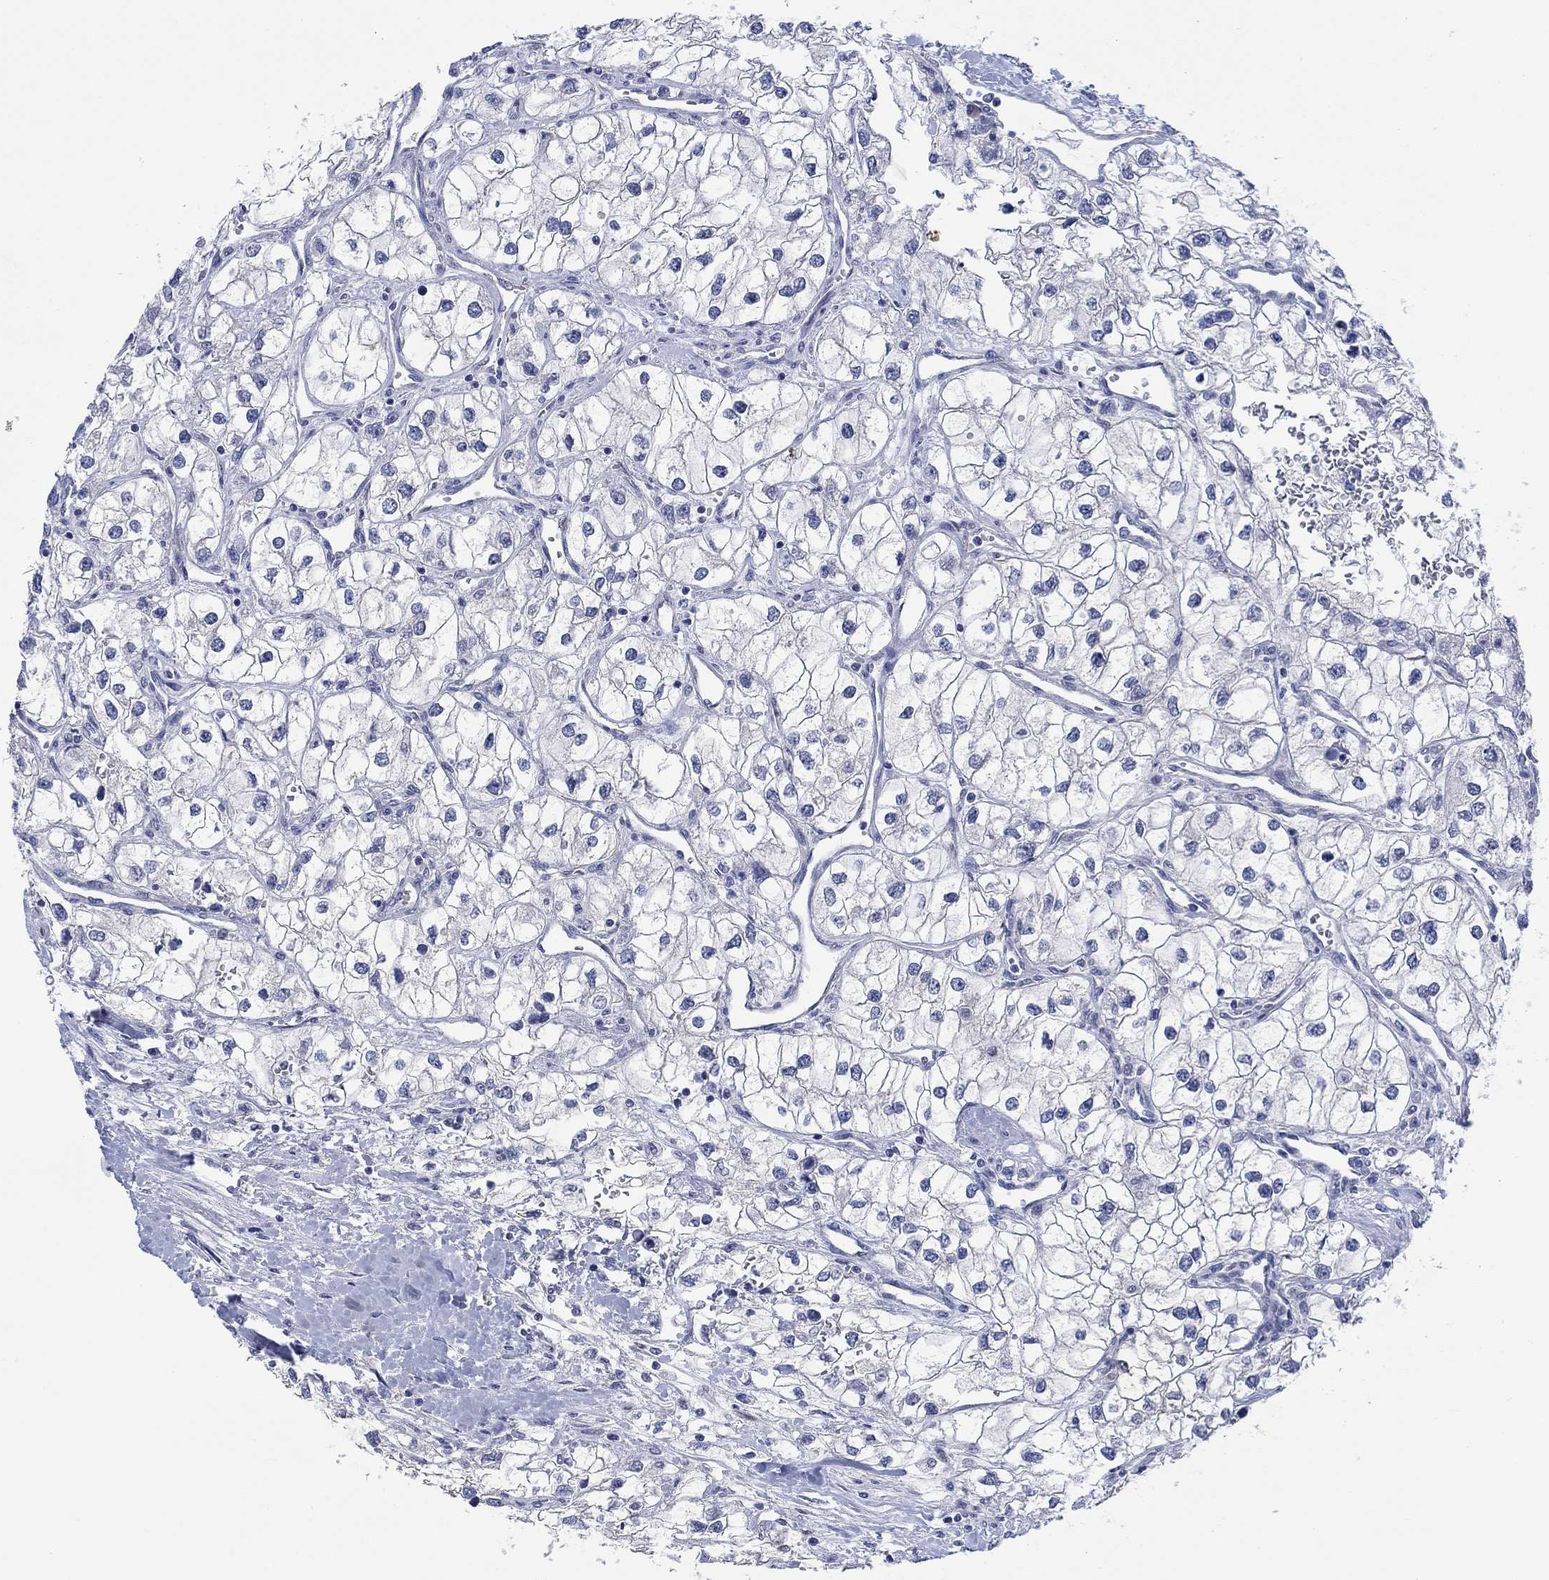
{"staining": {"intensity": "negative", "quantity": "none", "location": "none"}, "tissue": "renal cancer", "cell_type": "Tumor cells", "image_type": "cancer", "snomed": [{"axis": "morphology", "description": "Adenocarcinoma, NOS"}, {"axis": "topography", "description": "Kidney"}], "caption": "Immunohistochemistry (IHC) of human renal cancer displays no expression in tumor cells.", "gene": "DLK1", "patient": {"sex": "male", "age": 59}}